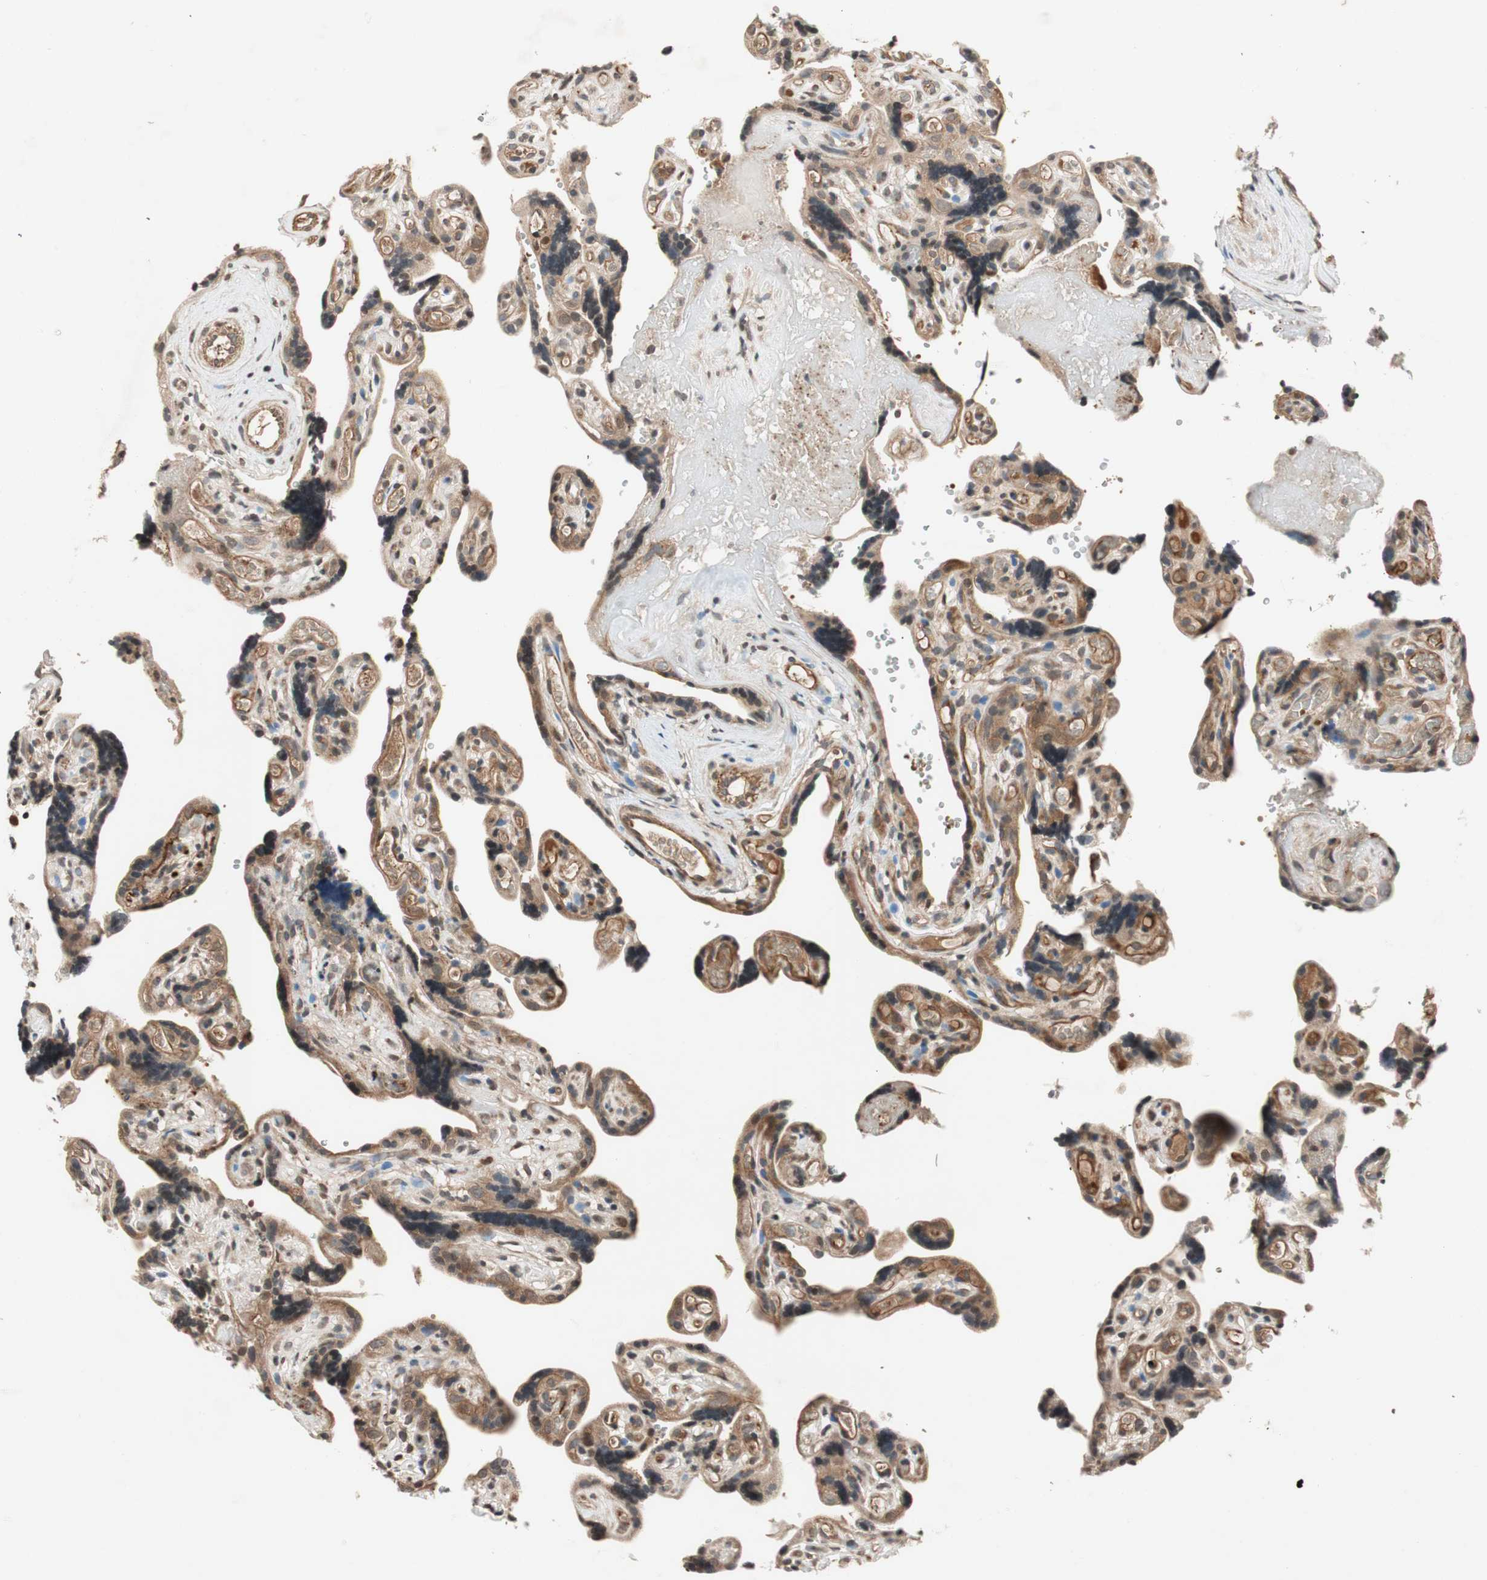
{"staining": {"intensity": "weak", "quantity": ">75%", "location": "cytoplasmic/membranous"}, "tissue": "placenta", "cell_type": "Decidual cells", "image_type": "normal", "snomed": [{"axis": "morphology", "description": "Normal tissue, NOS"}, {"axis": "topography", "description": "Placenta"}], "caption": "Brown immunohistochemical staining in unremarkable placenta exhibits weak cytoplasmic/membranous staining in approximately >75% of decidual cells.", "gene": "GCLM", "patient": {"sex": "female", "age": 30}}